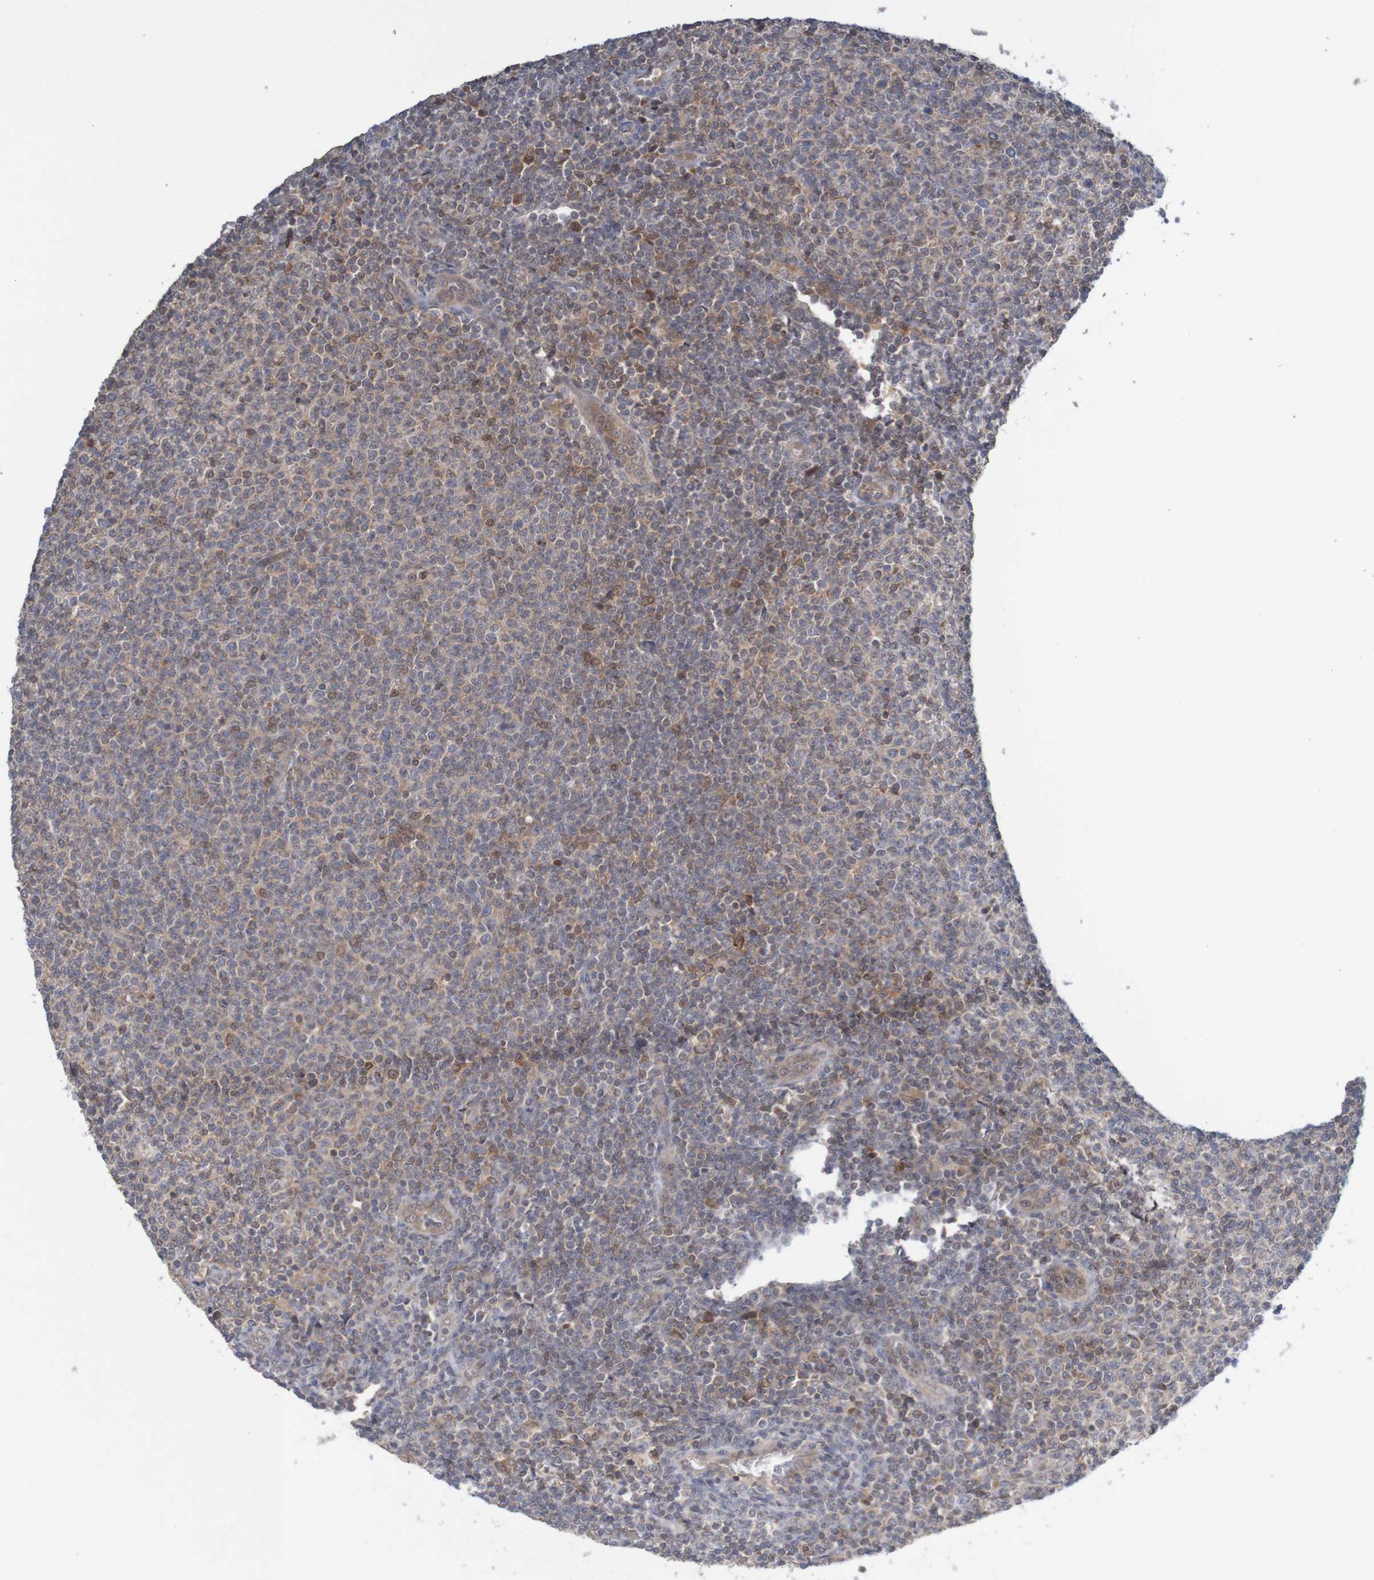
{"staining": {"intensity": "weak", "quantity": "25%-75%", "location": "cytoplasmic/membranous"}, "tissue": "lymphoma", "cell_type": "Tumor cells", "image_type": "cancer", "snomed": [{"axis": "morphology", "description": "Malignant lymphoma, non-Hodgkin's type, Low grade"}, {"axis": "topography", "description": "Lymph node"}], "caption": "This micrograph displays IHC staining of lymphoma, with low weak cytoplasmic/membranous staining in approximately 25%-75% of tumor cells.", "gene": "ANKK1", "patient": {"sex": "male", "age": 66}}